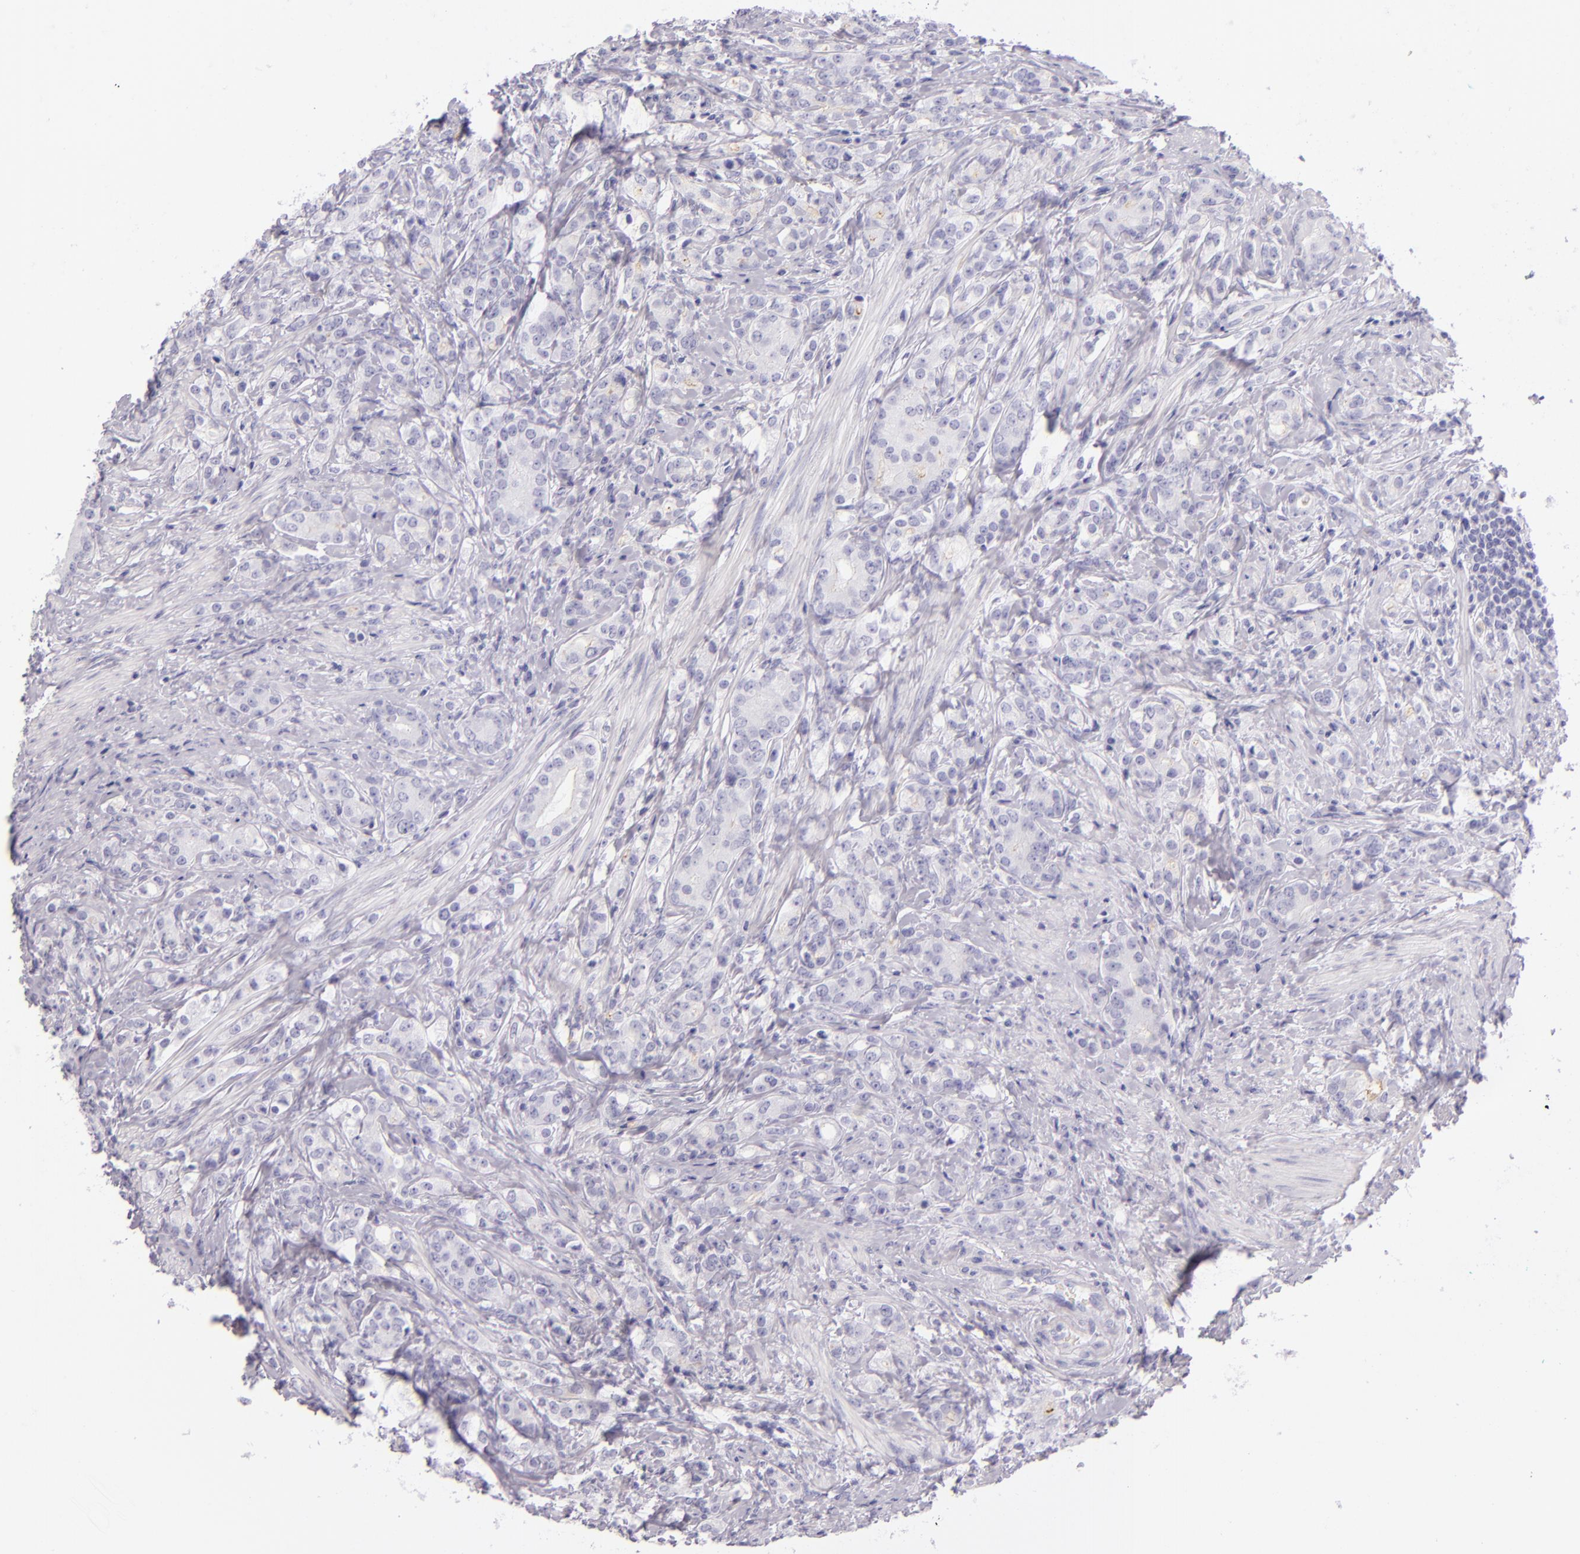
{"staining": {"intensity": "negative", "quantity": "none", "location": "none"}, "tissue": "prostate cancer", "cell_type": "Tumor cells", "image_type": "cancer", "snomed": [{"axis": "morphology", "description": "Adenocarcinoma, Medium grade"}, {"axis": "topography", "description": "Prostate"}], "caption": "The micrograph displays no significant positivity in tumor cells of prostate cancer (adenocarcinoma (medium-grade)).", "gene": "CEACAM1", "patient": {"sex": "male", "age": 59}}